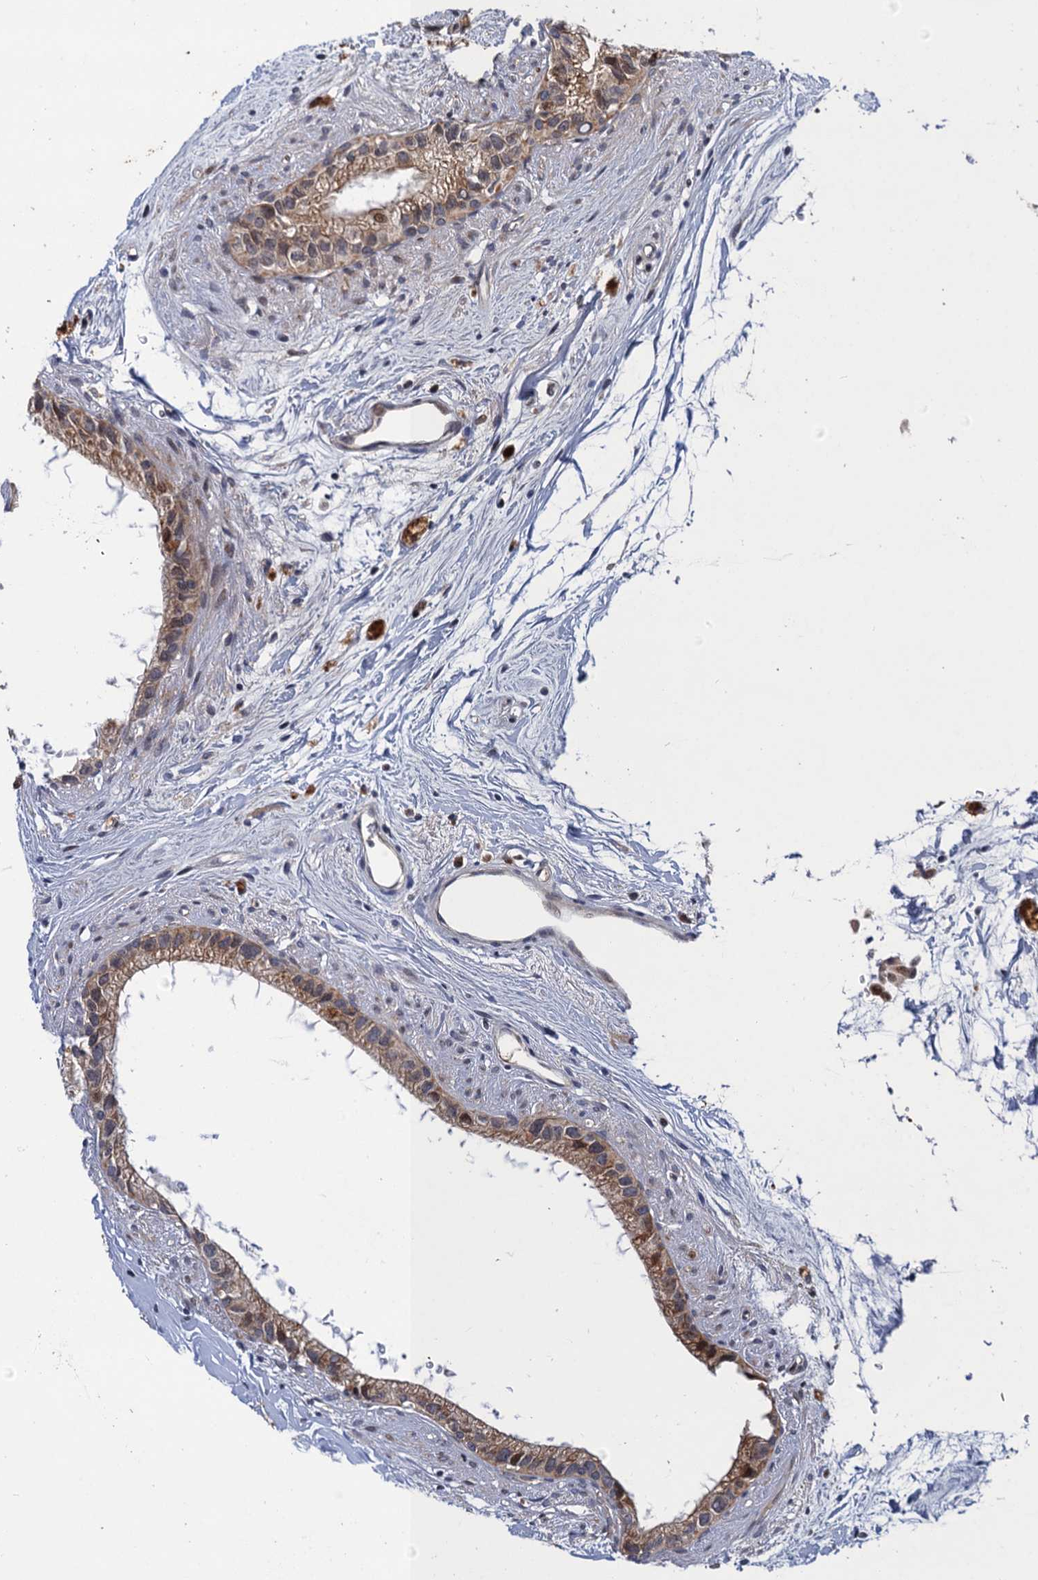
{"staining": {"intensity": "moderate", "quantity": ">75%", "location": "cytoplasmic/membranous,nuclear"}, "tissue": "epididymis", "cell_type": "Glandular cells", "image_type": "normal", "snomed": [{"axis": "morphology", "description": "Normal tissue, NOS"}, {"axis": "topography", "description": "Epididymis"}], "caption": "Immunohistochemistry (IHC) (DAB (3,3'-diaminobenzidine)) staining of unremarkable human epididymis exhibits moderate cytoplasmic/membranous,nuclear protein expression in approximately >75% of glandular cells.", "gene": "NEK8", "patient": {"sex": "male", "age": 80}}